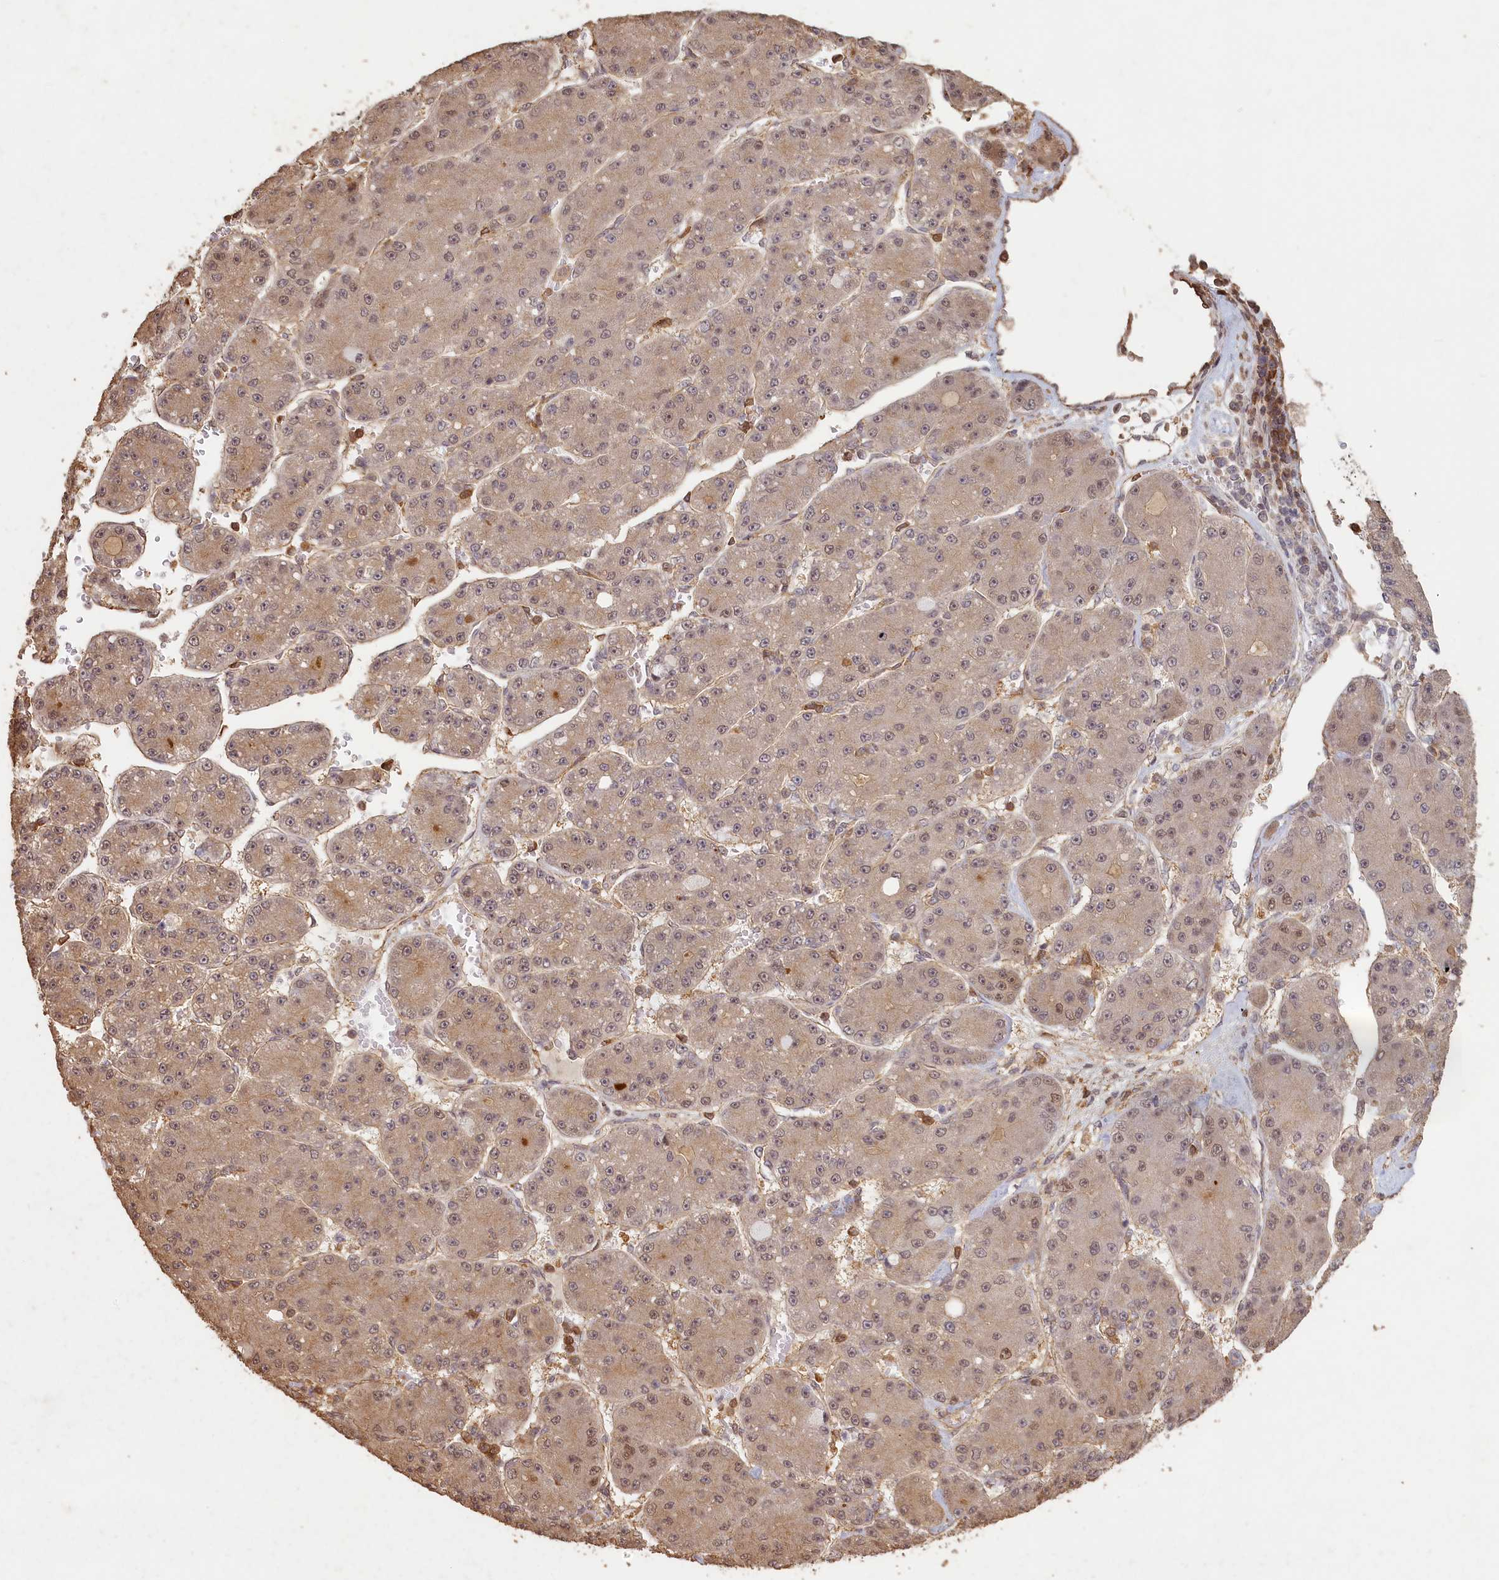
{"staining": {"intensity": "weak", "quantity": "25%-75%", "location": "cytoplasmic/membranous,nuclear"}, "tissue": "liver cancer", "cell_type": "Tumor cells", "image_type": "cancer", "snomed": [{"axis": "morphology", "description": "Carcinoma, Hepatocellular, NOS"}, {"axis": "topography", "description": "Liver"}], "caption": "This is a photomicrograph of immunohistochemistry staining of liver hepatocellular carcinoma, which shows weak expression in the cytoplasmic/membranous and nuclear of tumor cells.", "gene": "MADD", "patient": {"sex": "male", "age": 67}}